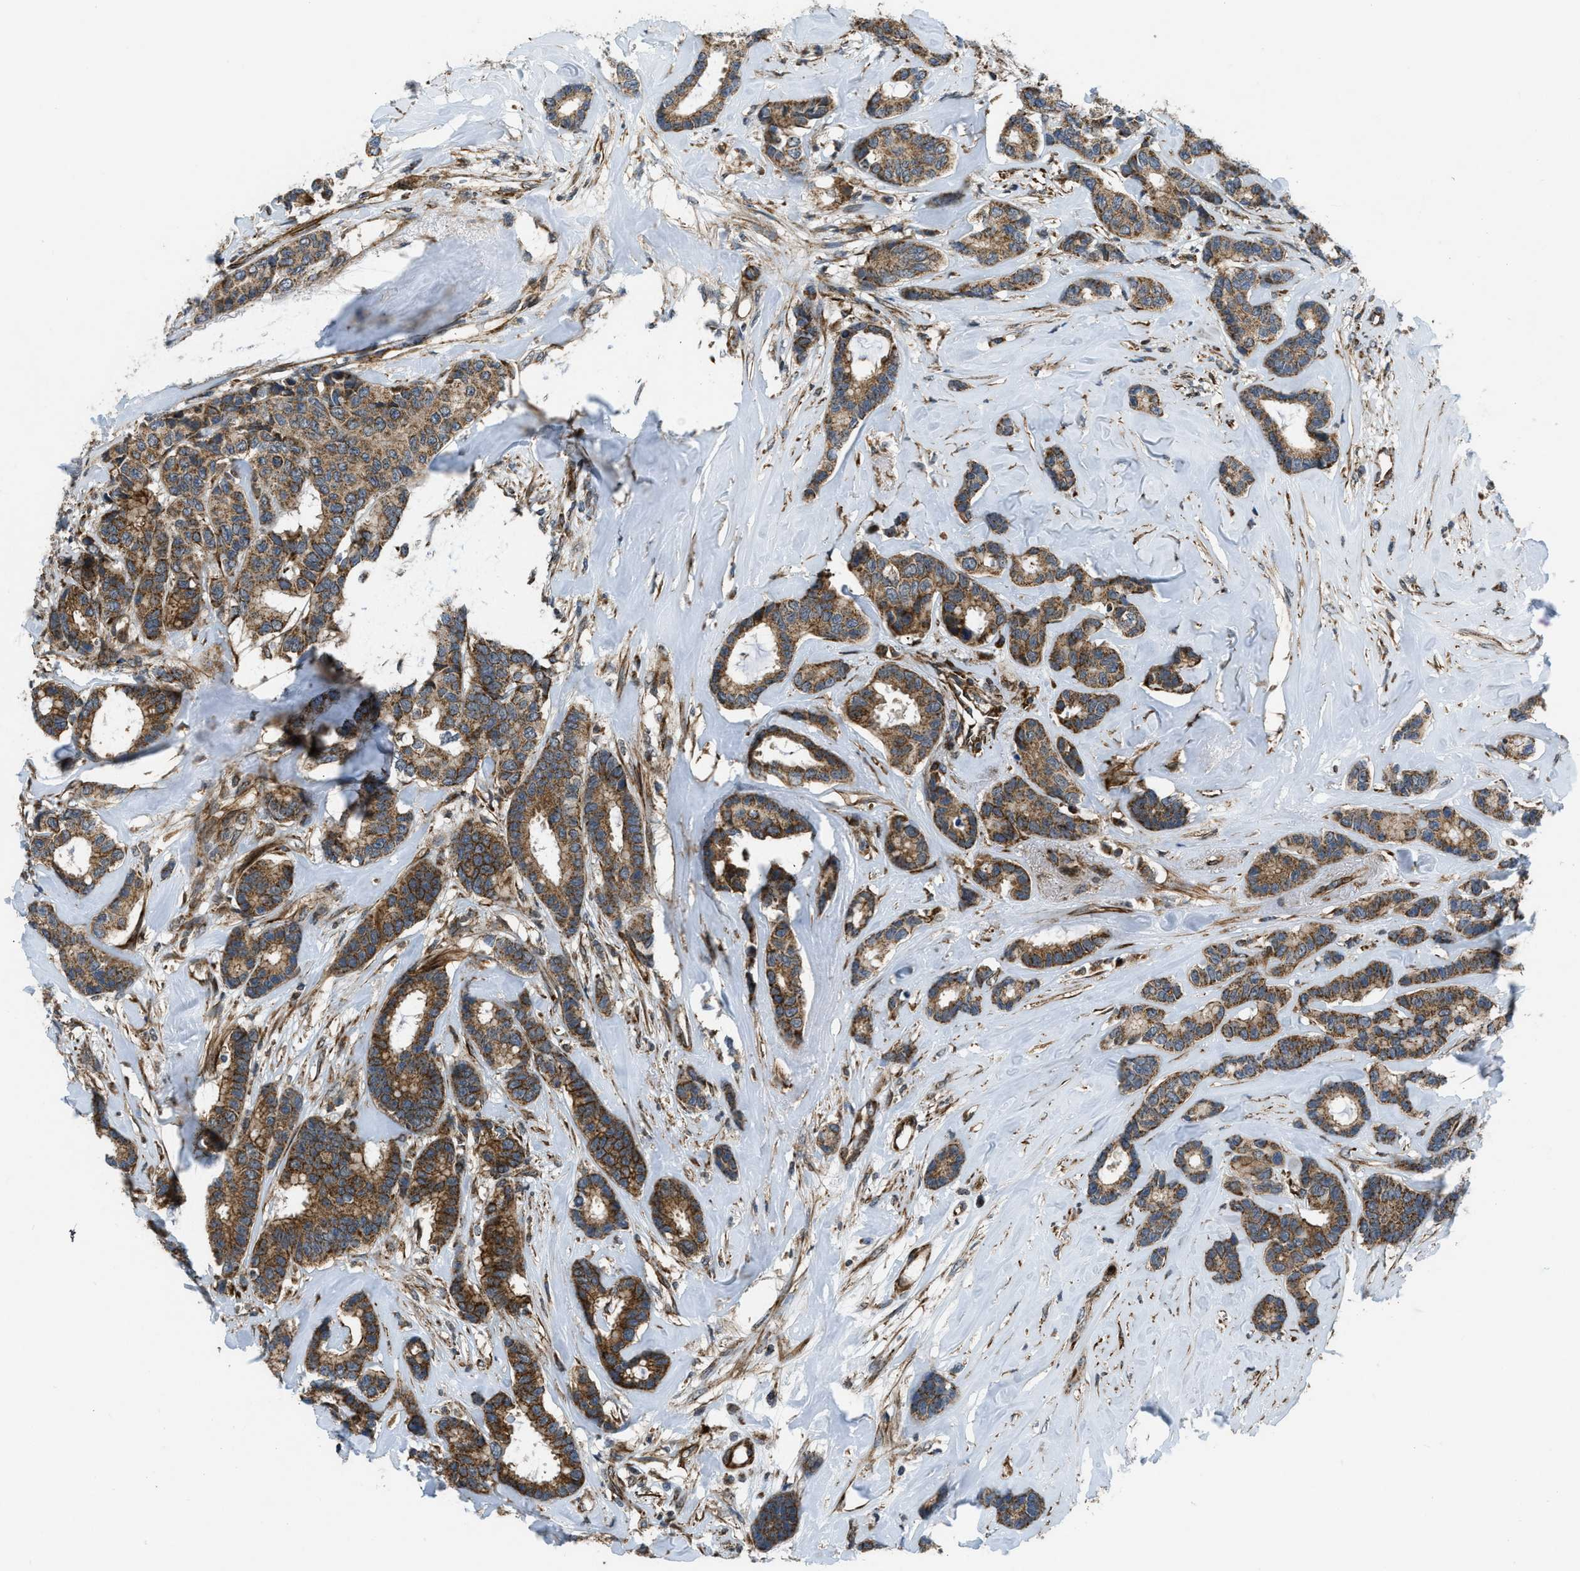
{"staining": {"intensity": "moderate", "quantity": ">75%", "location": "cytoplasmic/membranous"}, "tissue": "breast cancer", "cell_type": "Tumor cells", "image_type": "cancer", "snomed": [{"axis": "morphology", "description": "Duct carcinoma"}, {"axis": "topography", "description": "Breast"}], "caption": "Breast cancer (infiltrating ductal carcinoma) stained with immunohistochemistry (IHC) displays moderate cytoplasmic/membranous staining in about >75% of tumor cells. The staining was performed using DAB (3,3'-diaminobenzidine) to visualize the protein expression in brown, while the nuclei were stained in blue with hematoxylin (Magnification: 20x).", "gene": "GSDME", "patient": {"sex": "female", "age": 87}}